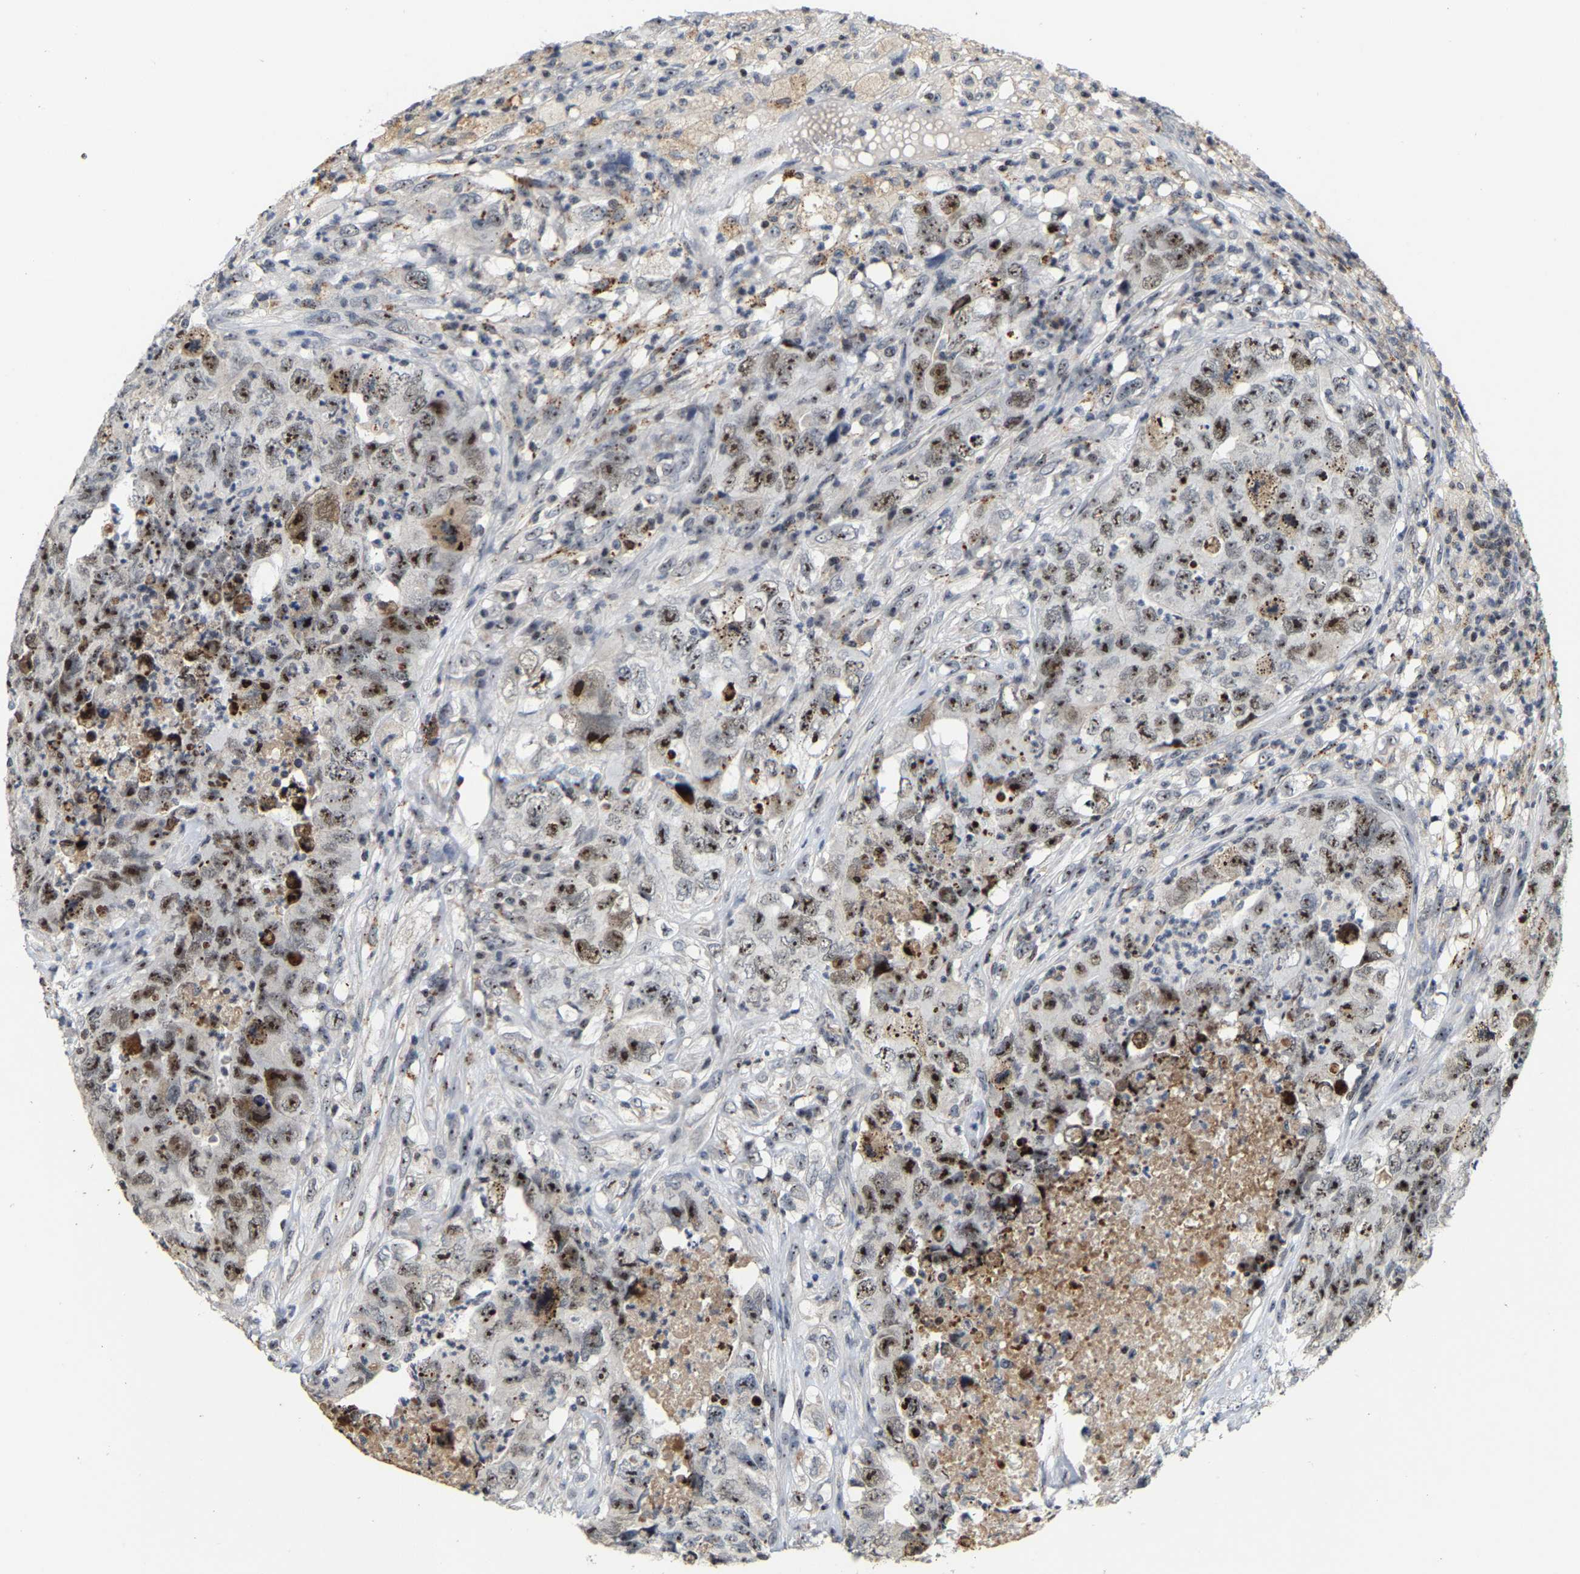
{"staining": {"intensity": "strong", "quantity": ">75%", "location": "nuclear"}, "tissue": "testis cancer", "cell_type": "Tumor cells", "image_type": "cancer", "snomed": [{"axis": "morphology", "description": "Carcinoma, Embryonal, NOS"}, {"axis": "topography", "description": "Testis"}], "caption": "Testis embryonal carcinoma stained for a protein (brown) demonstrates strong nuclear positive expression in about >75% of tumor cells.", "gene": "NOP58", "patient": {"sex": "male", "age": 32}}